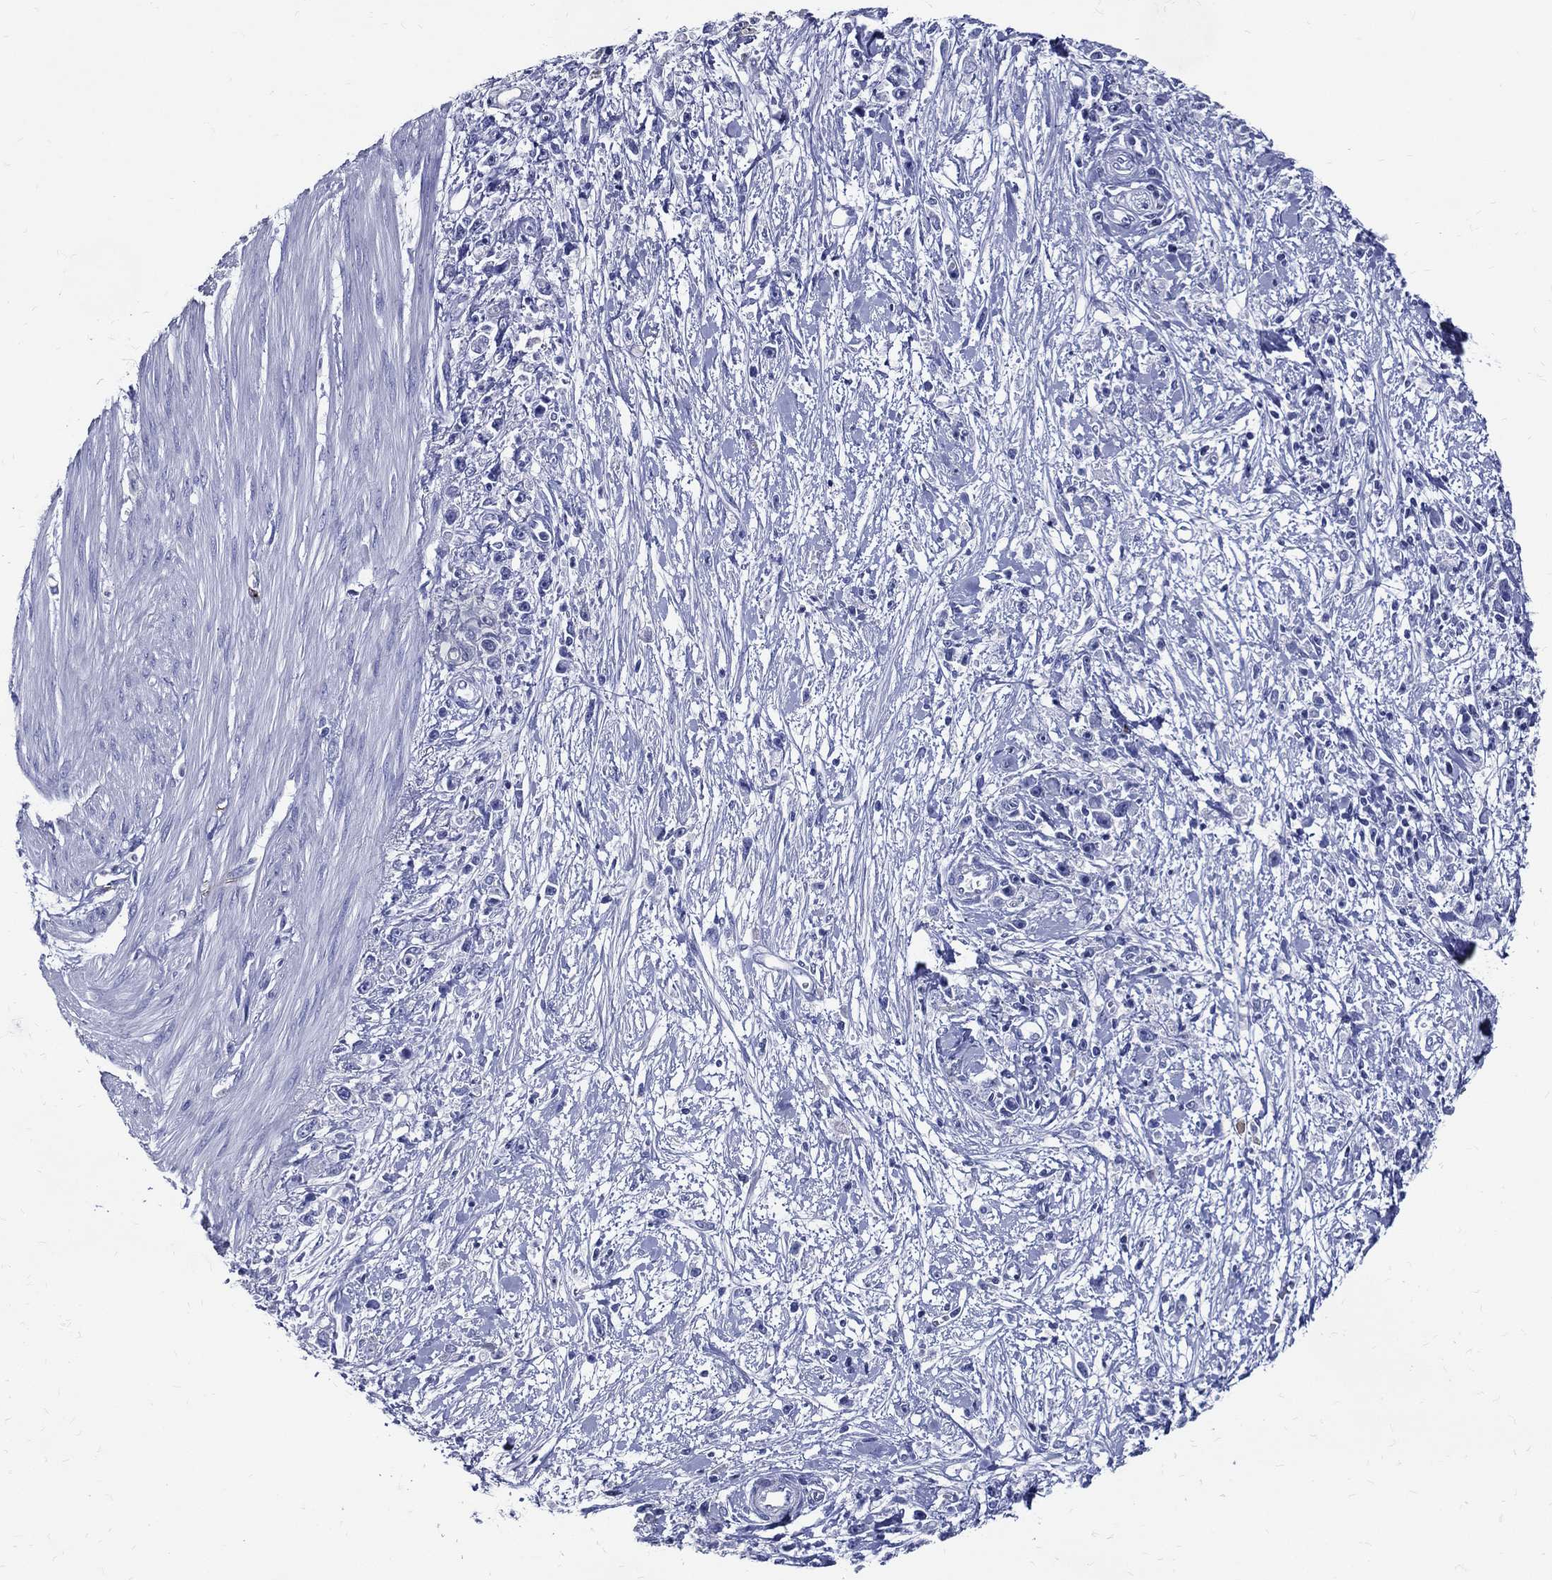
{"staining": {"intensity": "negative", "quantity": "none", "location": "none"}, "tissue": "stomach cancer", "cell_type": "Tumor cells", "image_type": "cancer", "snomed": [{"axis": "morphology", "description": "Adenocarcinoma, NOS"}, {"axis": "topography", "description": "Stomach"}], "caption": "Adenocarcinoma (stomach) was stained to show a protein in brown. There is no significant positivity in tumor cells.", "gene": "ACE2", "patient": {"sex": "female", "age": 59}}